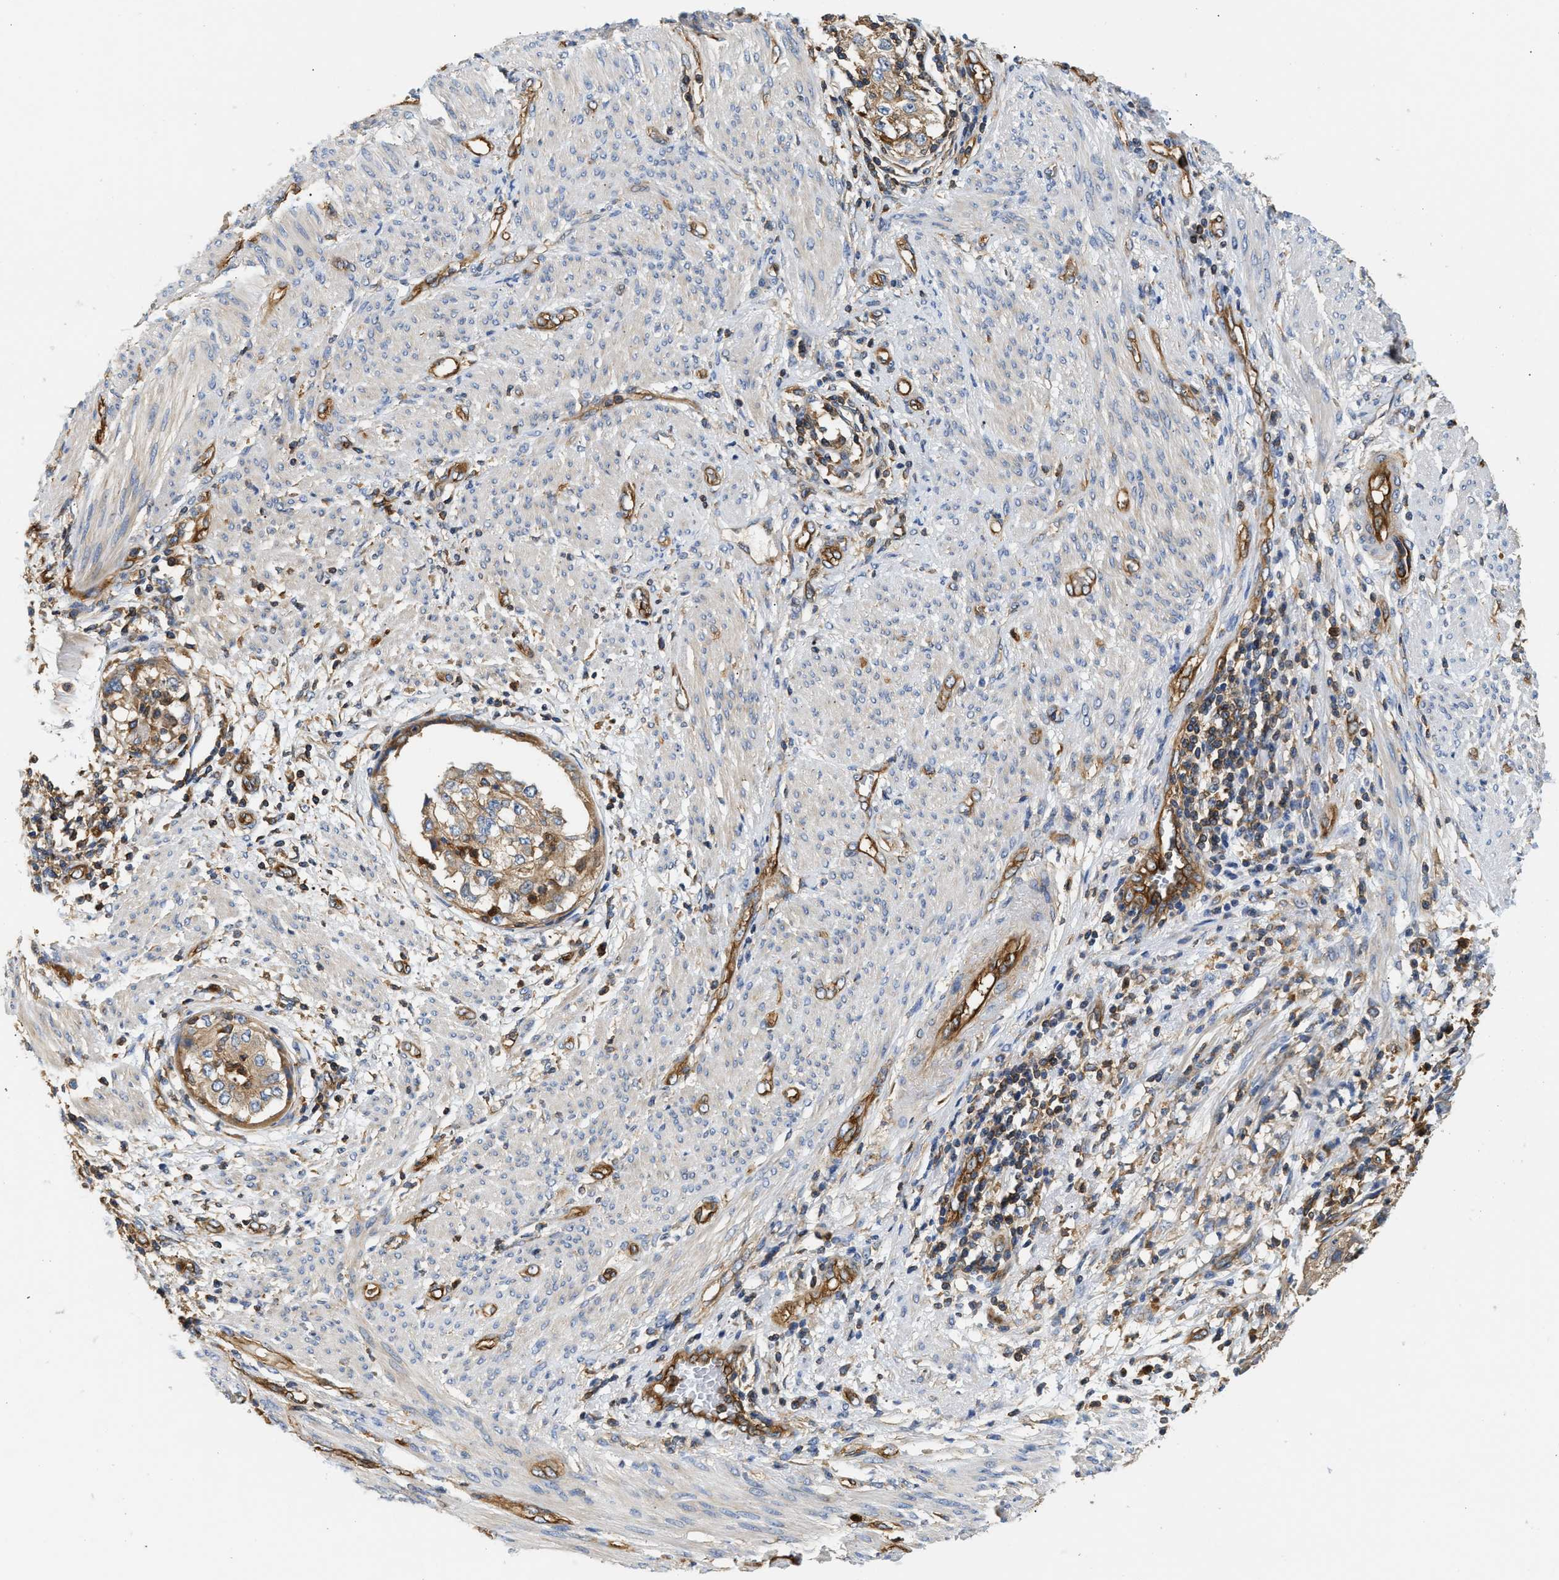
{"staining": {"intensity": "weak", "quantity": ">75%", "location": "cytoplasmic/membranous"}, "tissue": "endometrial cancer", "cell_type": "Tumor cells", "image_type": "cancer", "snomed": [{"axis": "morphology", "description": "Adenocarcinoma, NOS"}, {"axis": "topography", "description": "Endometrium"}], "caption": "DAB (3,3'-diaminobenzidine) immunohistochemical staining of human endometrial adenocarcinoma exhibits weak cytoplasmic/membranous protein positivity in approximately >75% of tumor cells.", "gene": "SAMD9L", "patient": {"sex": "female", "age": 85}}